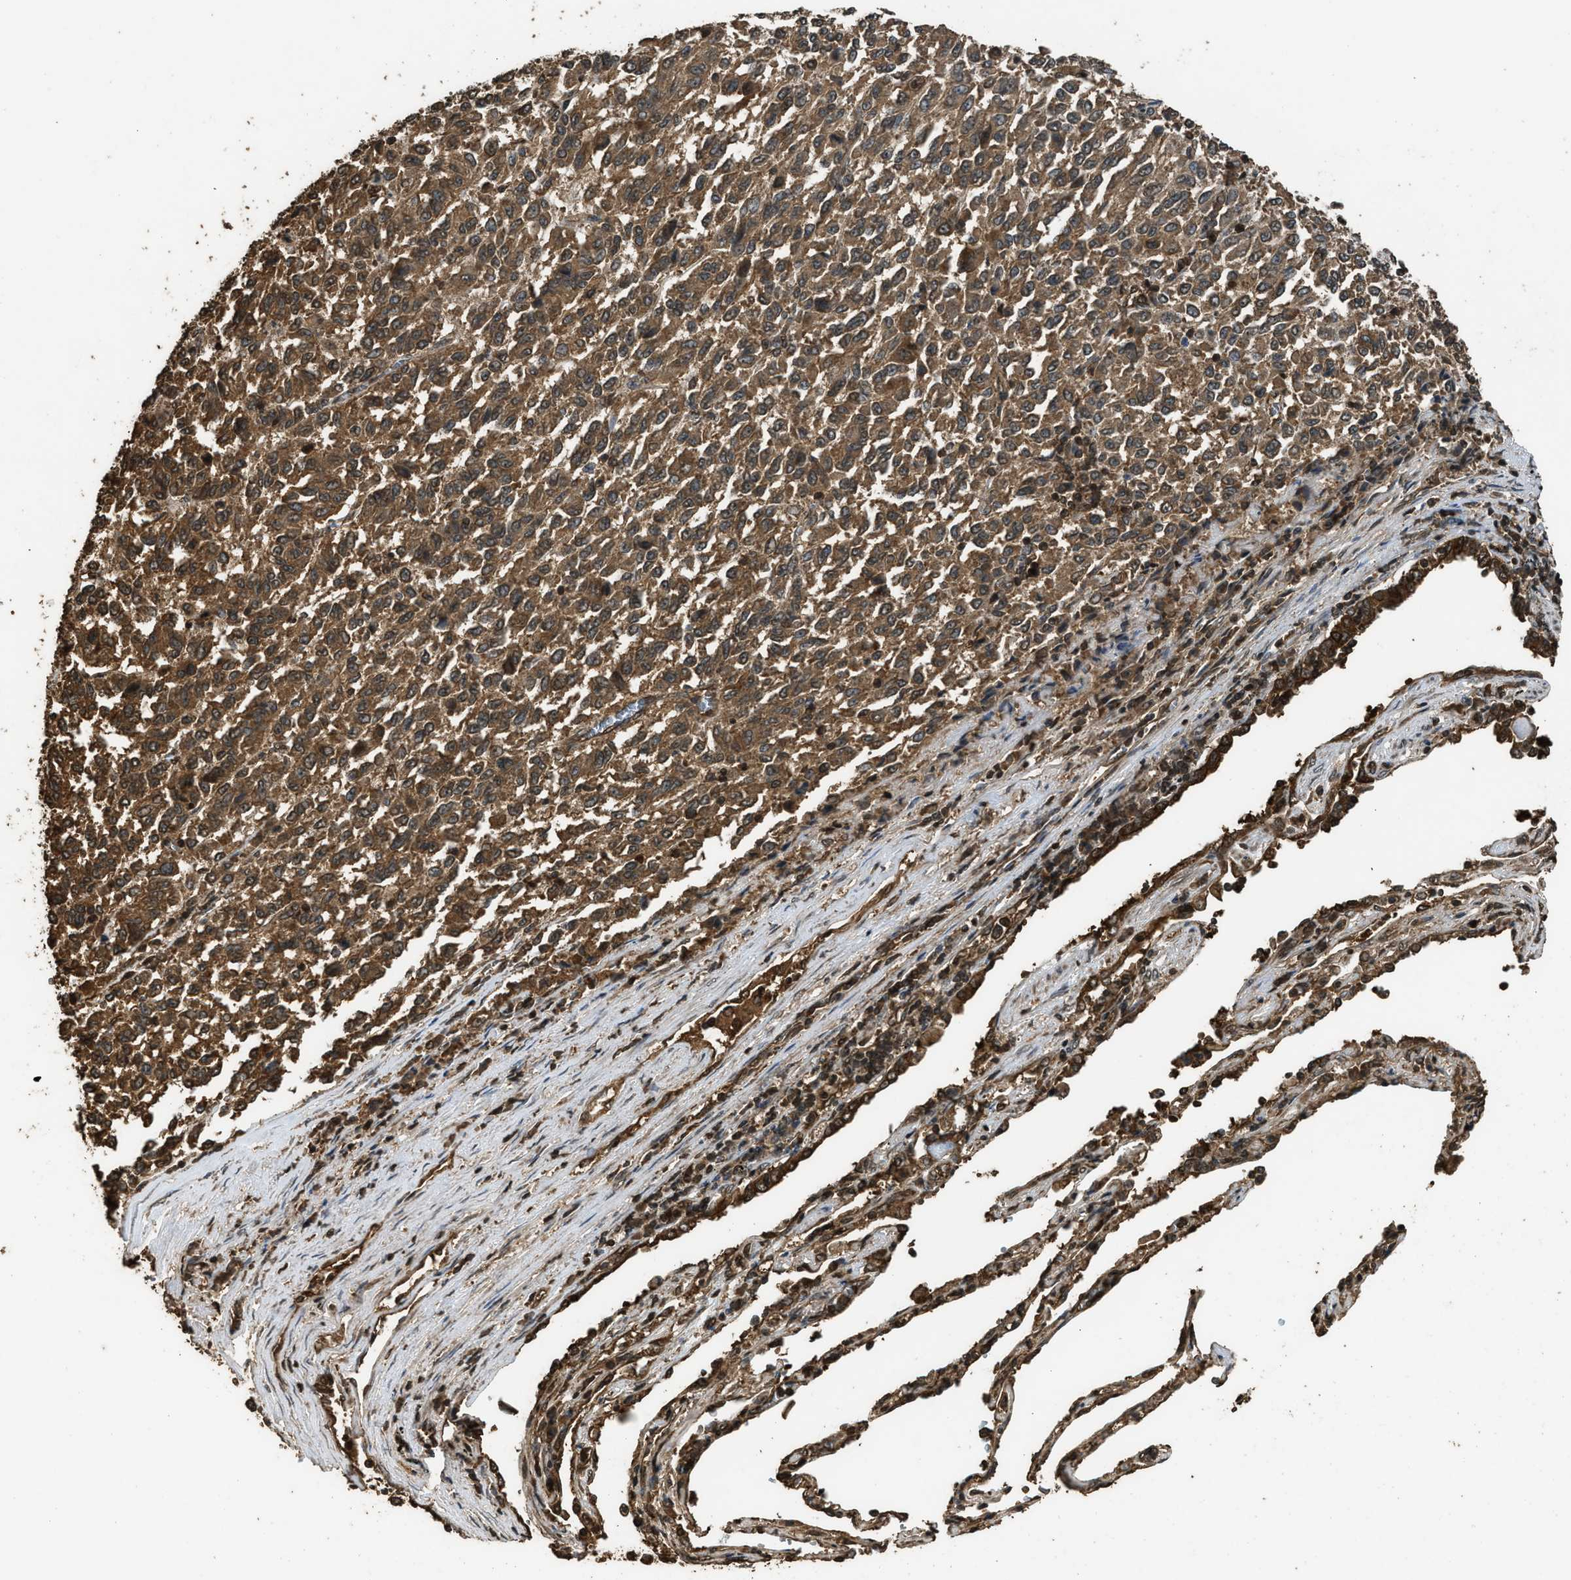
{"staining": {"intensity": "moderate", "quantity": ">75%", "location": "cytoplasmic/membranous"}, "tissue": "melanoma", "cell_type": "Tumor cells", "image_type": "cancer", "snomed": [{"axis": "morphology", "description": "Malignant melanoma, Metastatic site"}, {"axis": "topography", "description": "Lung"}], "caption": "A micrograph showing moderate cytoplasmic/membranous expression in approximately >75% of tumor cells in malignant melanoma (metastatic site), as visualized by brown immunohistochemical staining.", "gene": "MYBL2", "patient": {"sex": "male", "age": 64}}